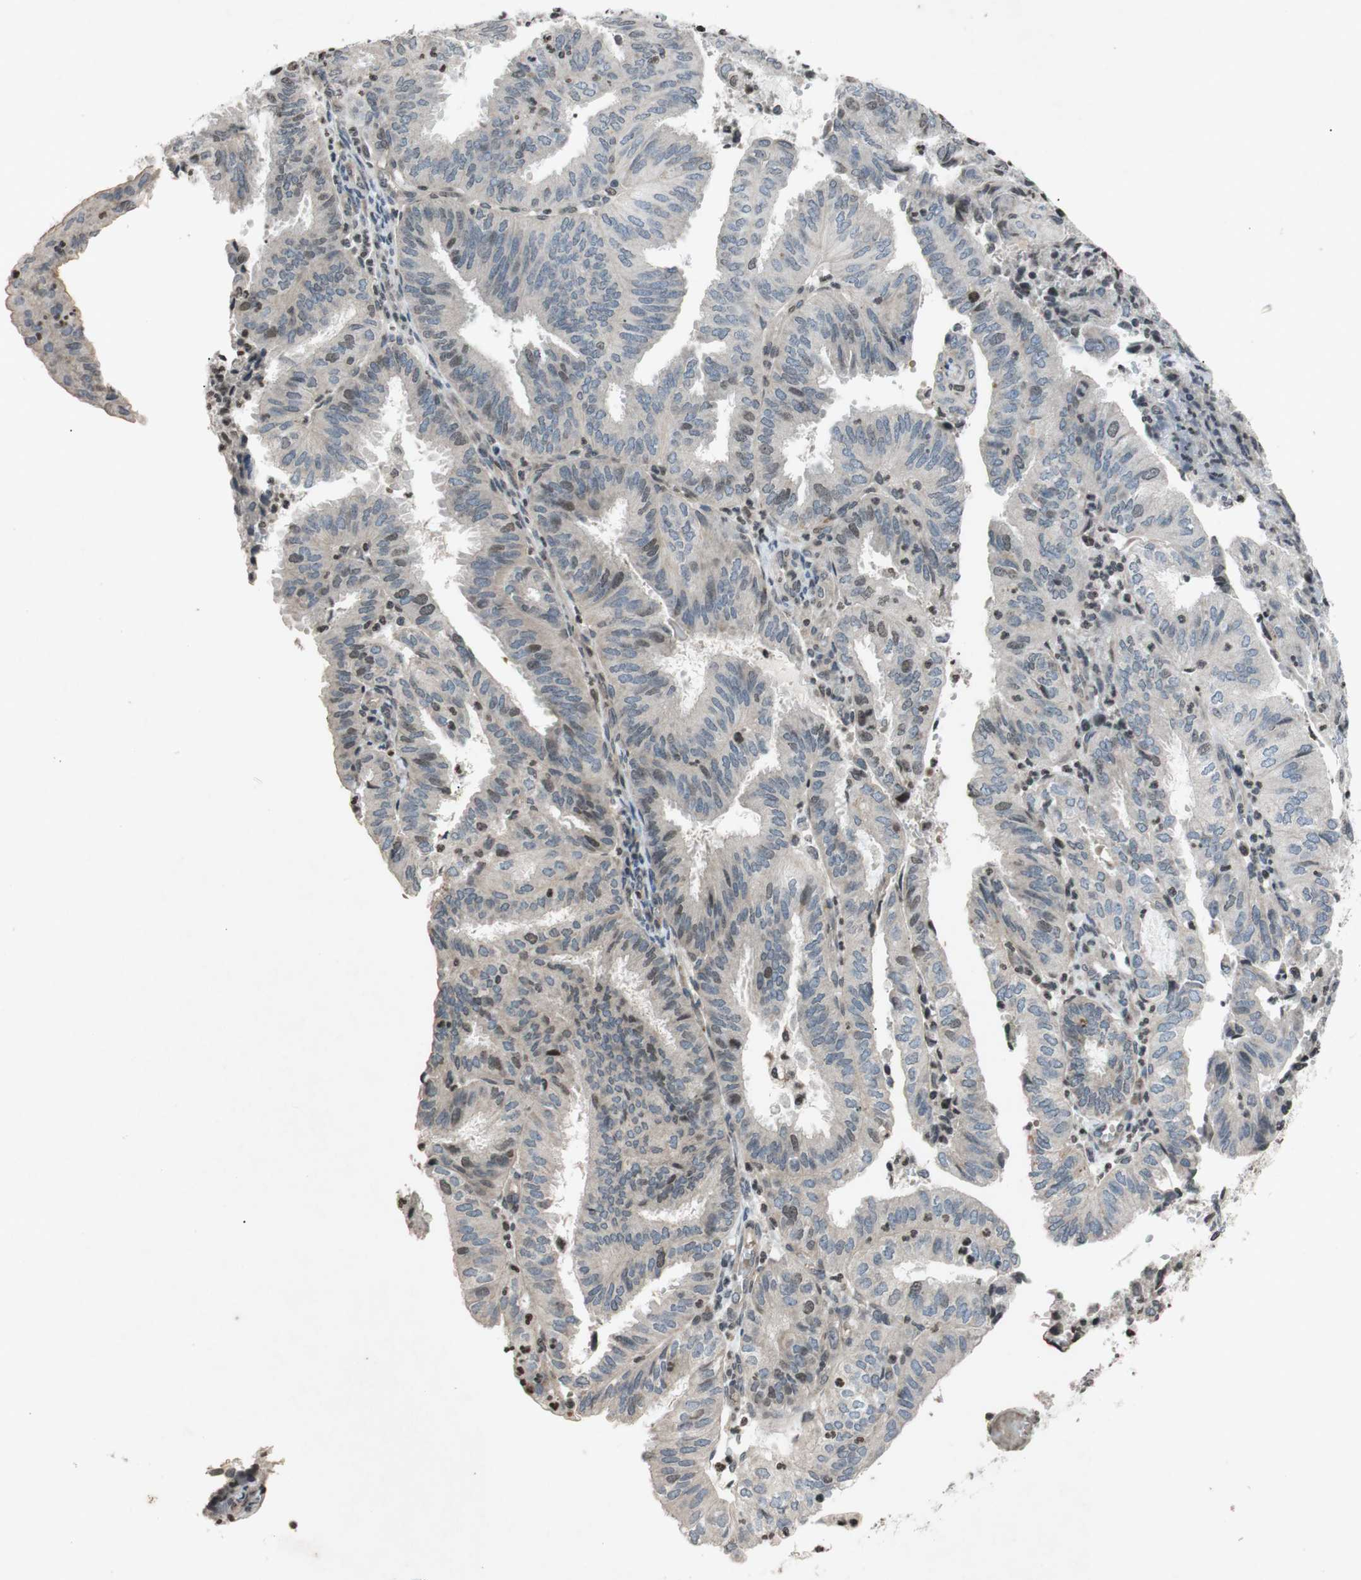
{"staining": {"intensity": "weak", "quantity": "<25%", "location": "cytoplasmic/membranous,nuclear"}, "tissue": "endometrial cancer", "cell_type": "Tumor cells", "image_type": "cancer", "snomed": [{"axis": "morphology", "description": "Adenocarcinoma, NOS"}, {"axis": "topography", "description": "Uterus"}], "caption": "Immunohistochemistry (IHC) micrograph of neoplastic tissue: human endometrial cancer stained with DAB reveals no significant protein expression in tumor cells. (Stains: DAB (3,3'-diaminobenzidine) immunohistochemistry (IHC) with hematoxylin counter stain, Microscopy: brightfield microscopy at high magnification).", "gene": "MCM6", "patient": {"sex": "female", "age": 60}}